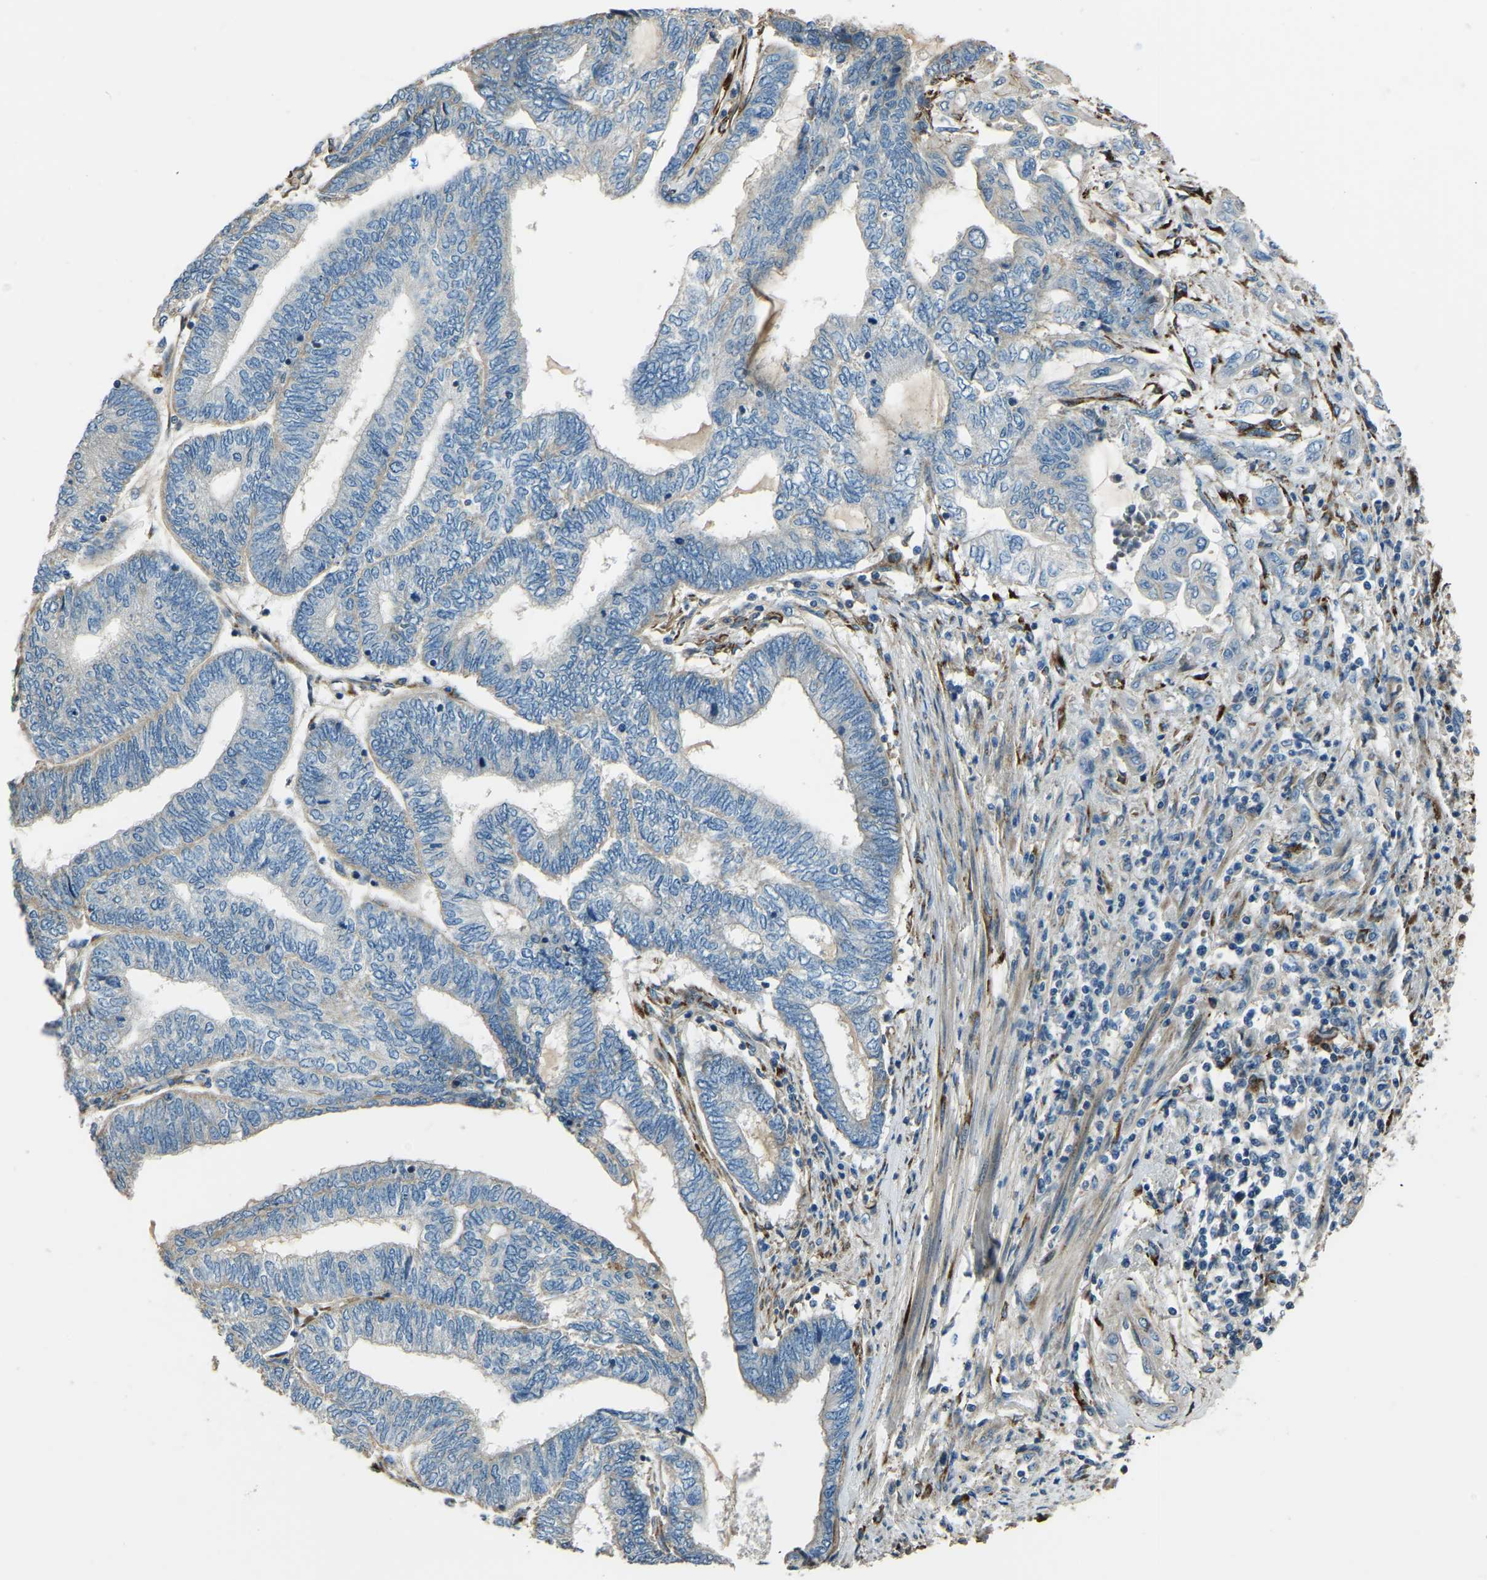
{"staining": {"intensity": "negative", "quantity": "none", "location": "none"}, "tissue": "endometrial cancer", "cell_type": "Tumor cells", "image_type": "cancer", "snomed": [{"axis": "morphology", "description": "Adenocarcinoma, NOS"}, {"axis": "topography", "description": "Uterus"}, {"axis": "topography", "description": "Endometrium"}], "caption": "IHC of endometrial cancer (adenocarcinoma) demonstrates no expression in tumor cells.", "gene": "COL3A1", "patient": {"sex": "female", "age": 70}}